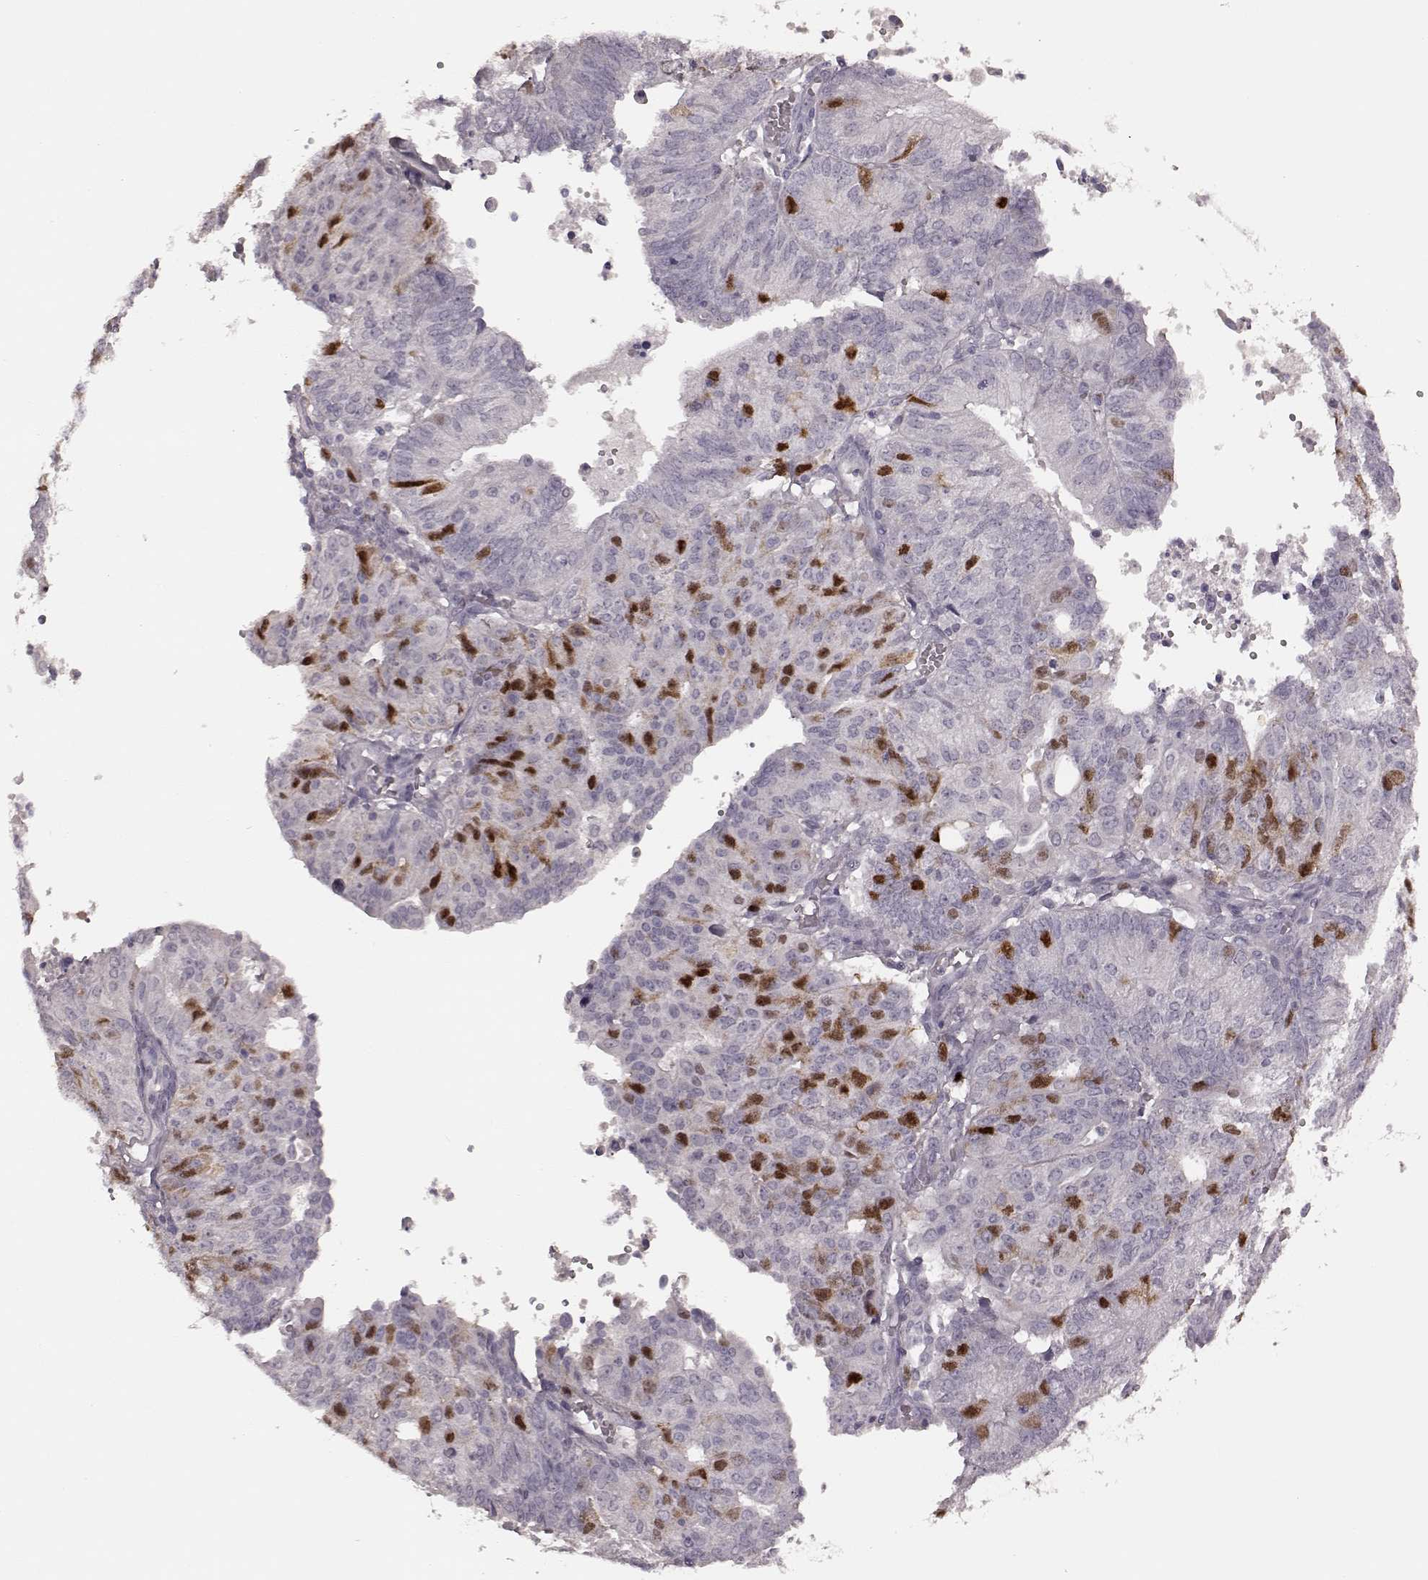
{"staining": {"intensity": "strong", "quantity": "25%-75%", "location": "nuclear"}, "tissue": "endometrial cancer", "cell_type": "Tumor cells", "image_type": "cancer", "snomed": [{"axis": "morphology", "description": "Adenocarcinoma, NOS"}, {"axis": "topography", "description": "Endometrium"}], "caption": "Immunohistochemistry (IHC) (DAB) staining of endometrial cancer (adenocarcinoma) exhibits strong nuclear protein expression in approximately 25%-75% of tumor cells.", "gene": "CCNA2", "patient": {"sex": "female", "age": 82}}